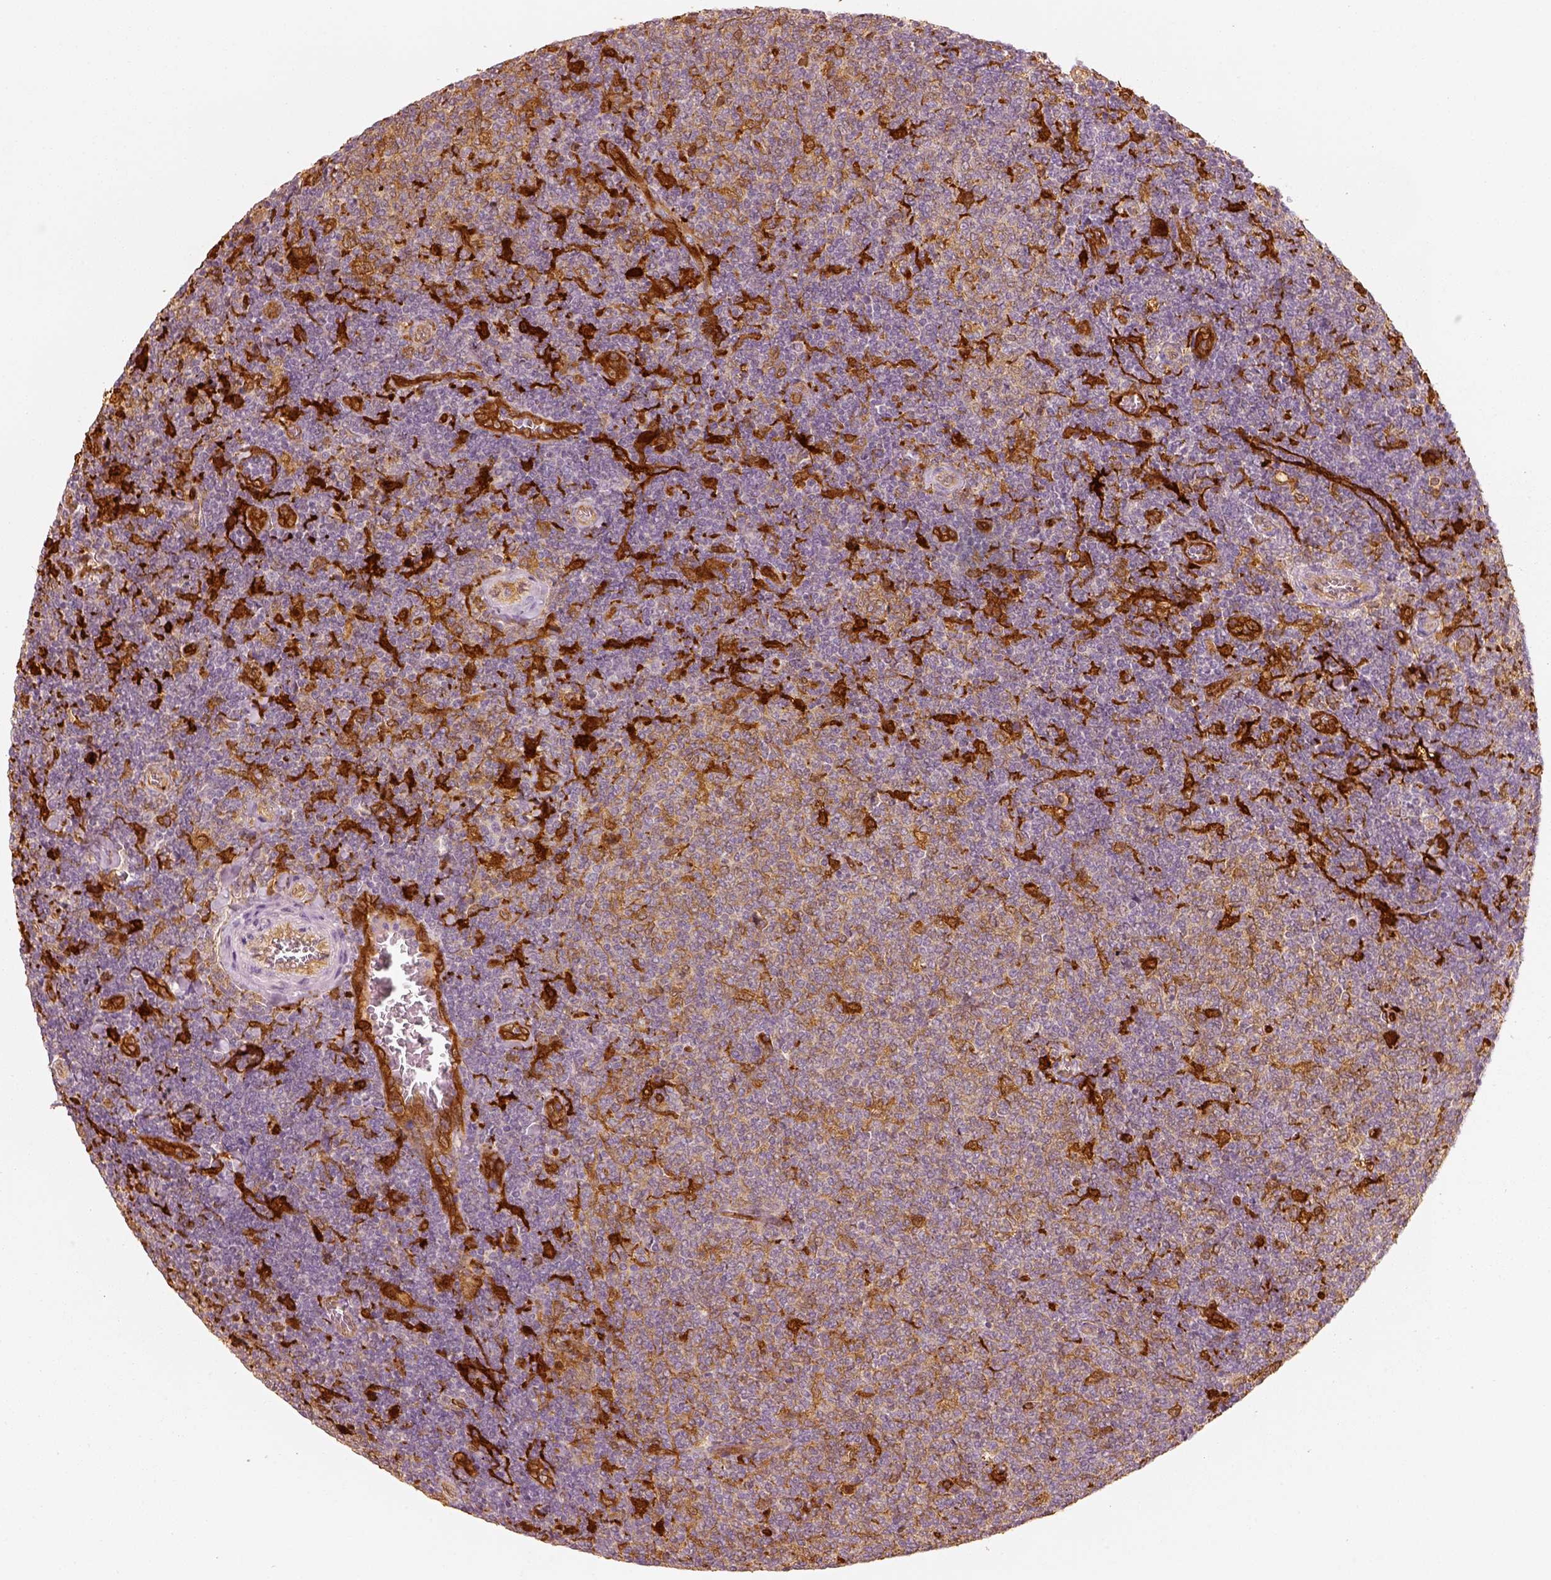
{"staining": {"intensity": "weak", "quantity": "25%-75%", "location": "cytoplasmic/membranous"}, "tissue": "lymphoma", "cell_type": "Tumor cells", "image_type": "cancer", "snomed": [{"axis": "morphology", "description": "Malignant lymphoma, non-Hodgkin's type, Low grade"}, {"axis": "topography", "description": "Lymph node"}], "caption": "Brown immunohistochemical staining in low-grade malignant lymphoma, non-Hodgkin's type displays weak cytoplasmic/membranous positivity in about 25%-75% of tumor cells.", "gene": "FSCN1", "patient": {"sex": "male", "age": 52}}